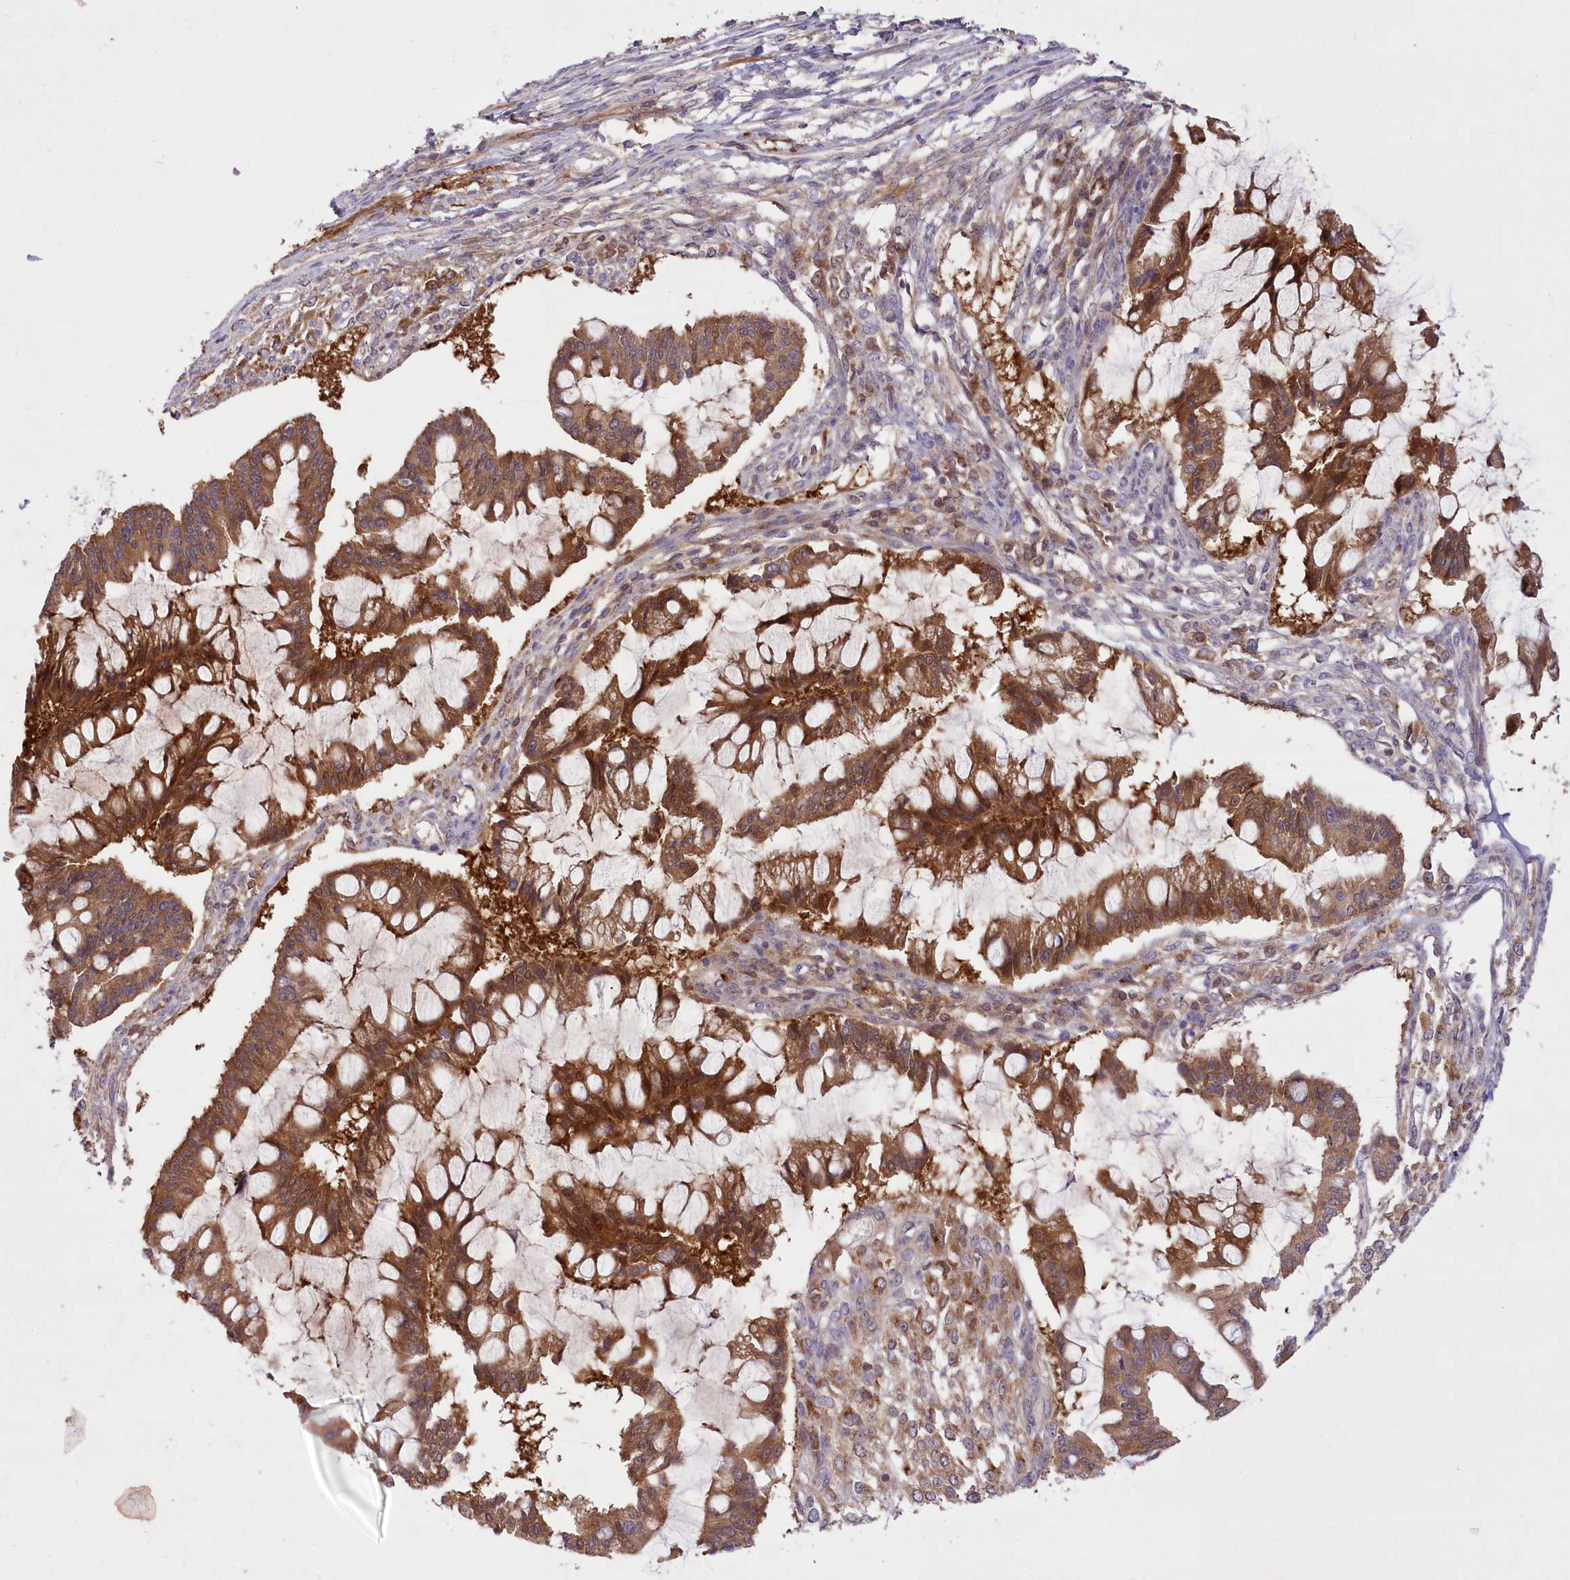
{"staining": {"intensity": "moderate", "quantity": ">75%", "location": "cytoplasmic/membranous"}, "tissue": "ovarian cancer", "cell_type": "Tumor cells", "image_type": "cancer", "snomed": [{"axis": "morphology", "description": "Cystadenocarcinoma, mucinous, NOS"}, {"axis": "topography", "description": "Ovary"}], "caption": "Immunohistochemical staining of mucinous cystadenocarcinoma (ovarian) reveals medium levels of moderate cytoplasmic/membranous positivity in about >75% of tumor cells. Immunohistochemistry (ihc) stains the protein in brown and the nuclei are stained blue.", "gene": "PBLD", "patient": {"sex": "female", "age": 73}}